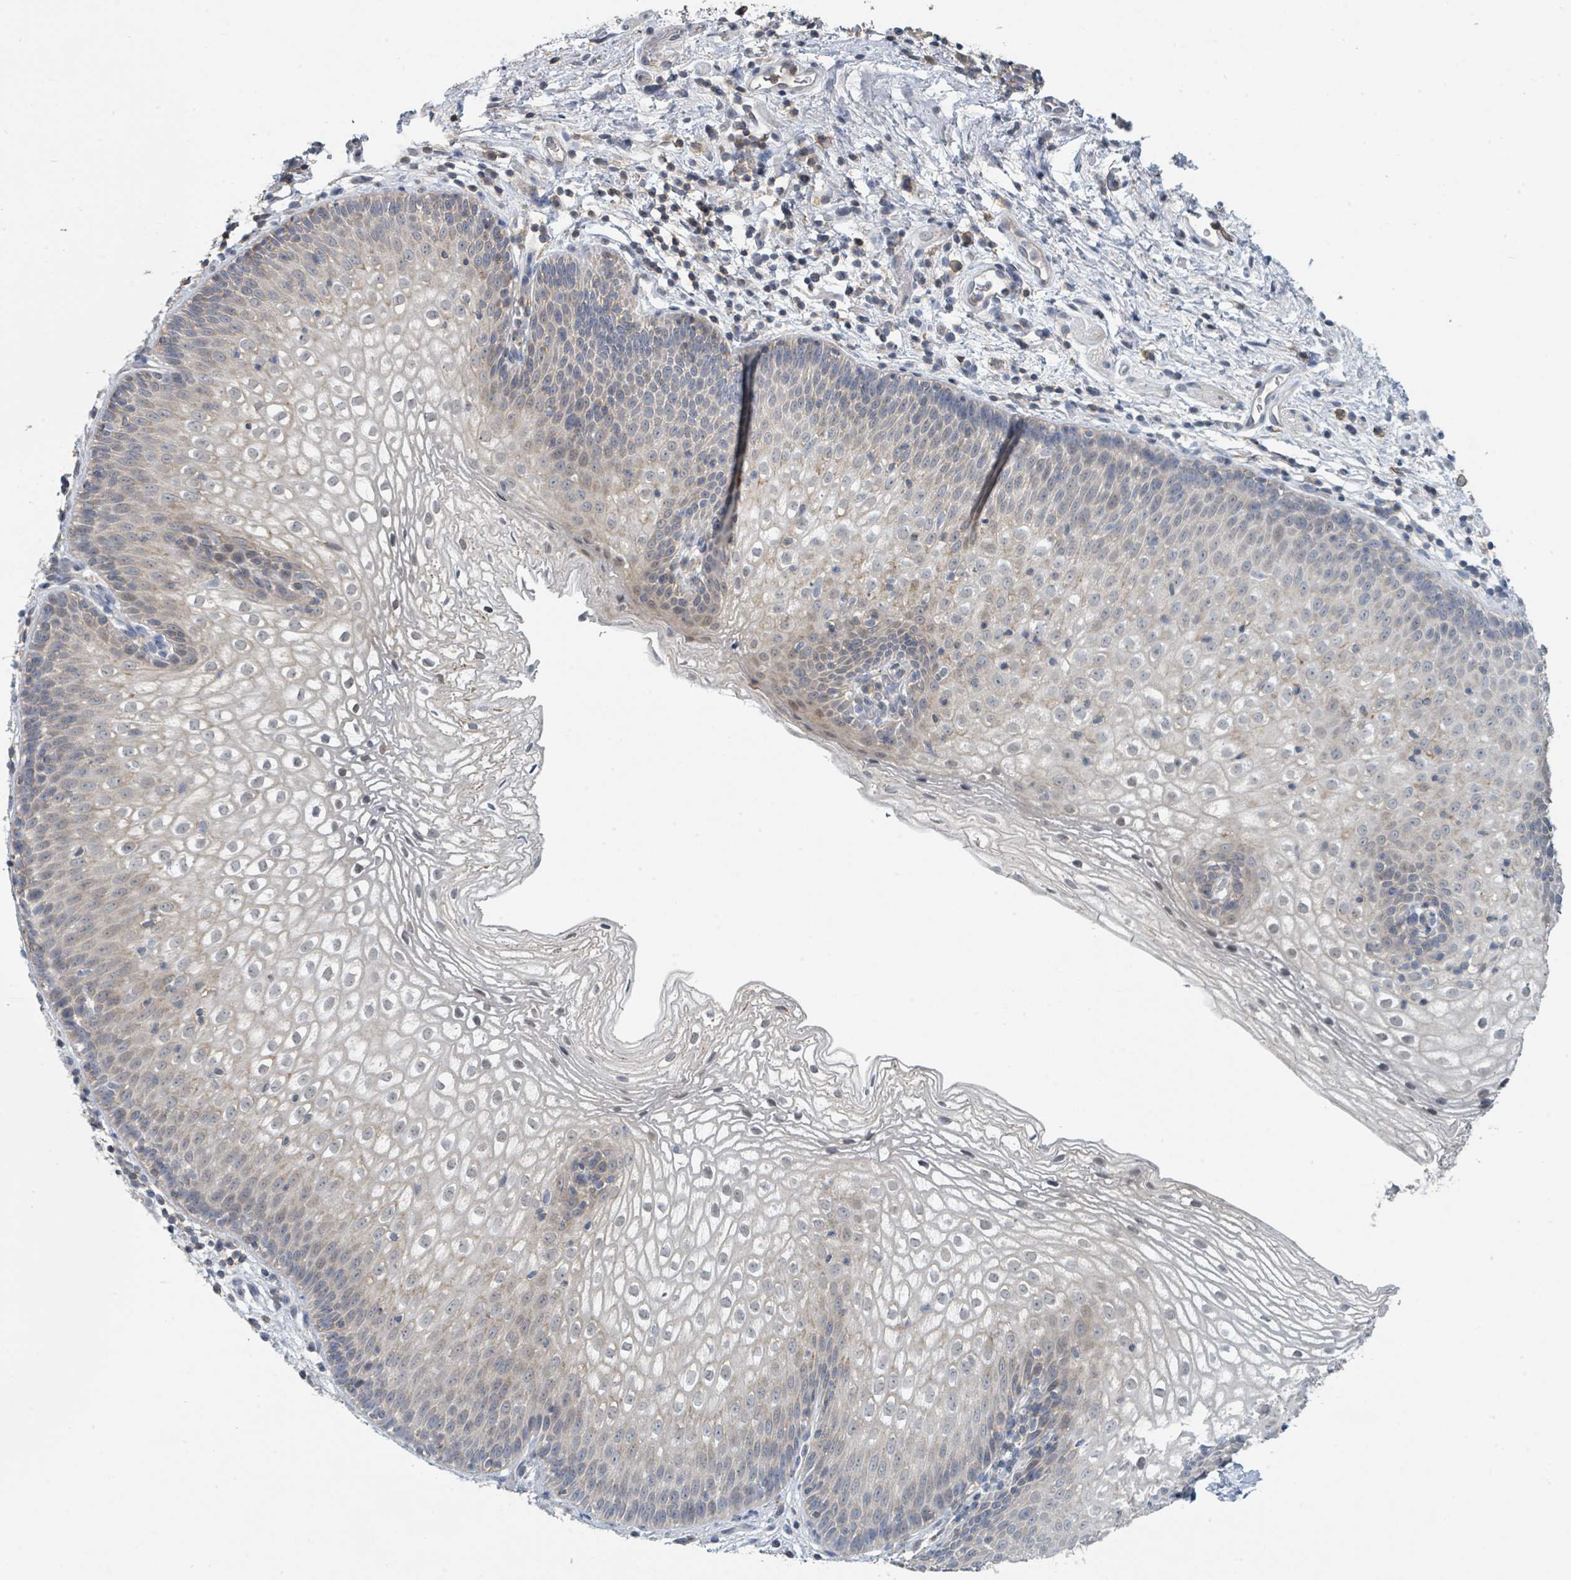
{"staining": {"intensity": "weak", "quantity": "<25%", "location": "cytoplasmic/membranous"}, "tissue": "vagina", "cell_type": "Squamous epithelial cells", "image_type": "normal", "snomed": [{"axis": "morphology", "description": "Normal tissue, NOS"}, {"axis": "topography", "description": "Vagina"}], "caption": "IHC photomicrograph of unremarkable vagina stained for a protein (brown), which exhibits no positivity in squamous epithelial cells.", "gene": "LRRC42", "patient": {"sex": "female", "age": 47}}